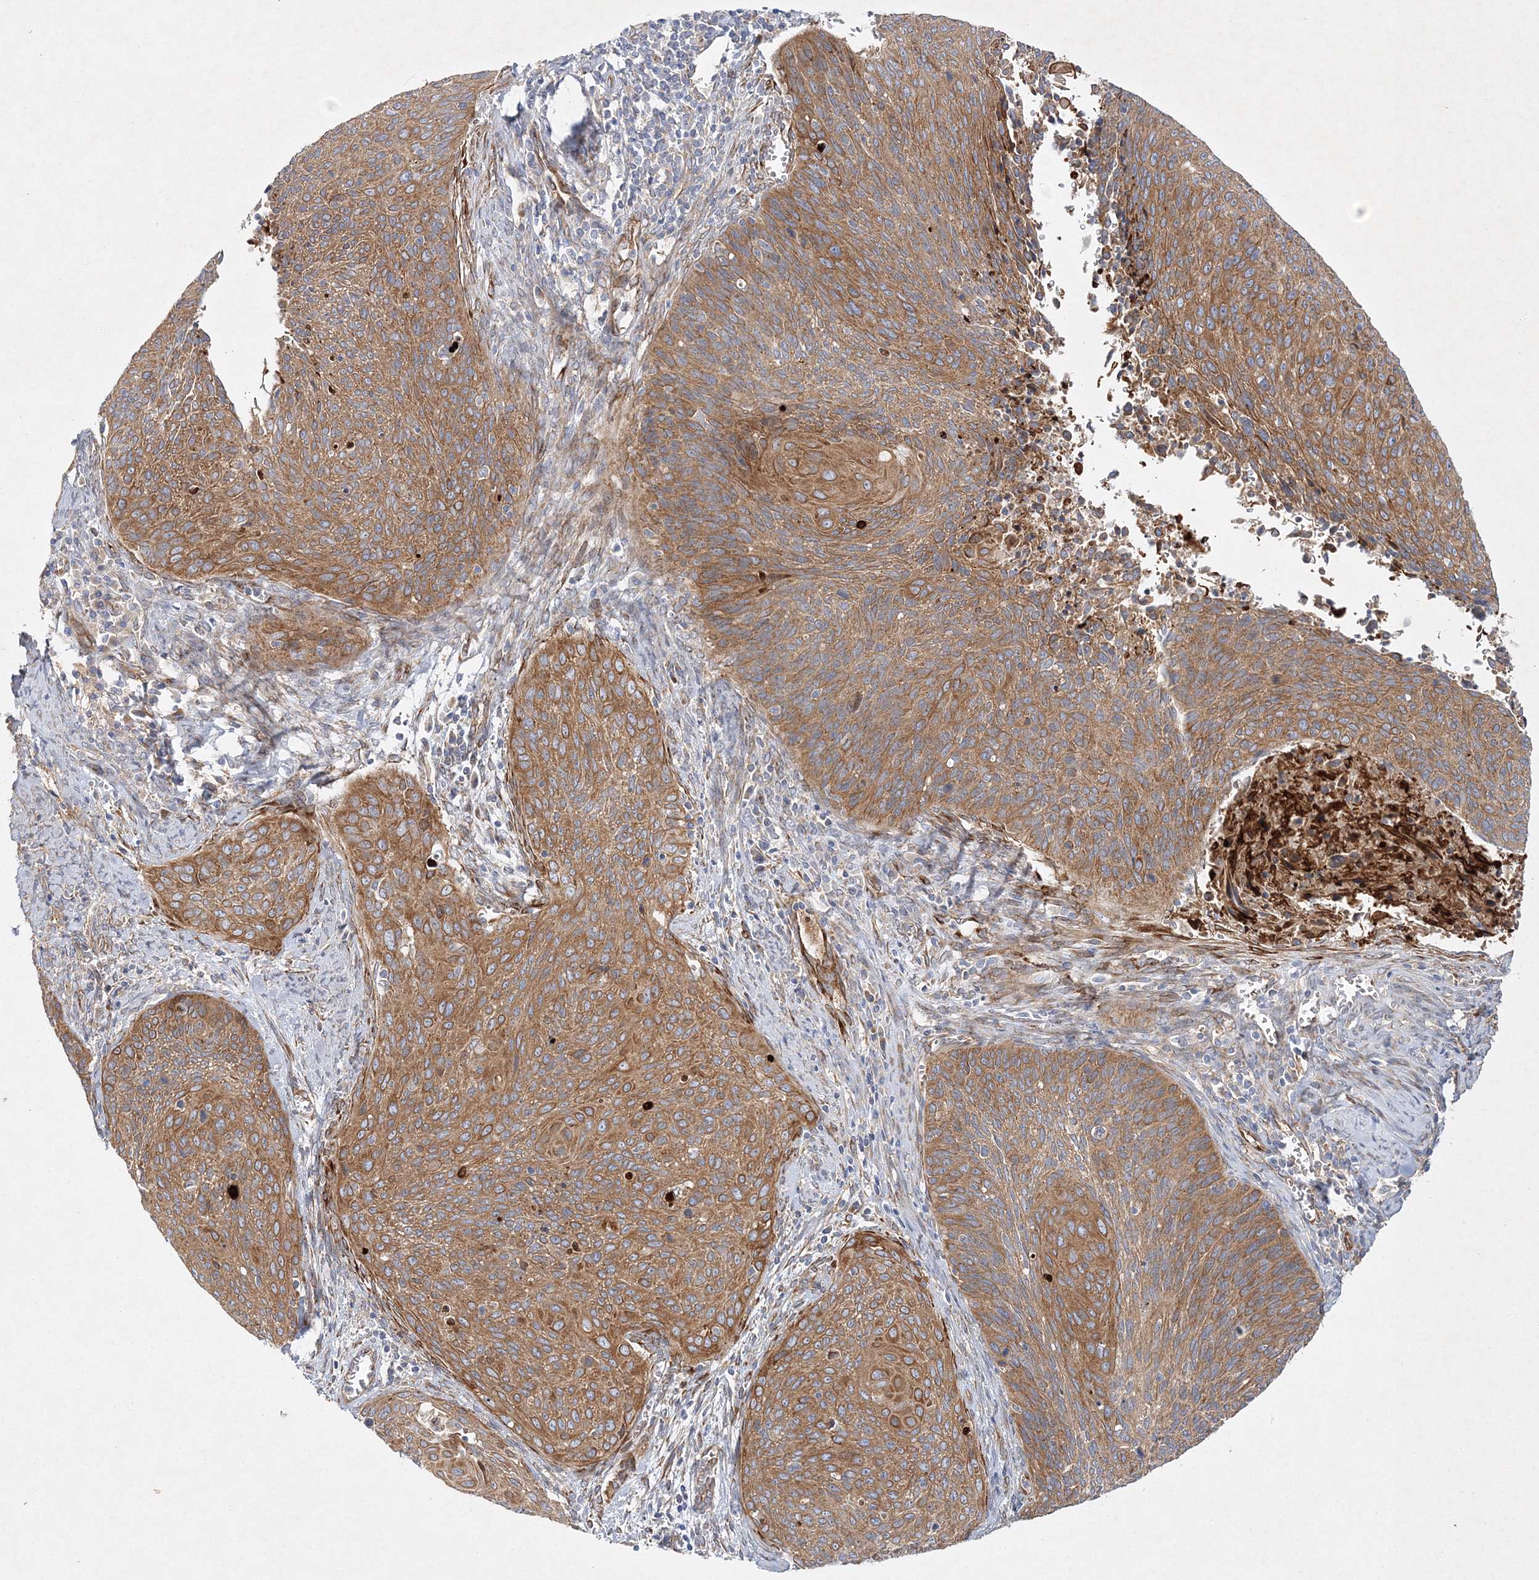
{"staining": {"intensity": "moderate", "quantity": ">75%", "location": "cytoplasmic/membranous"}, "tissue": "cervical cancer", "cell_type": "Tumor cells", "image_type": "cancer", "snomed": [{"axis": "morphology", "description": "Squamous cell carcinoma, NOS"}, {"axis": "topography", "description": "Cervix"}], "caption": "Cervical cancer was stained to show a protein in brown. There is medium levels of moderate cytoplasmic/membranous expression in about >75% of tumor cells. (Brightfield microscopy of DAB IHC at high magnification).", "gene": "ZFYVE16", "patient": {"sex": "female", "age": 55}}